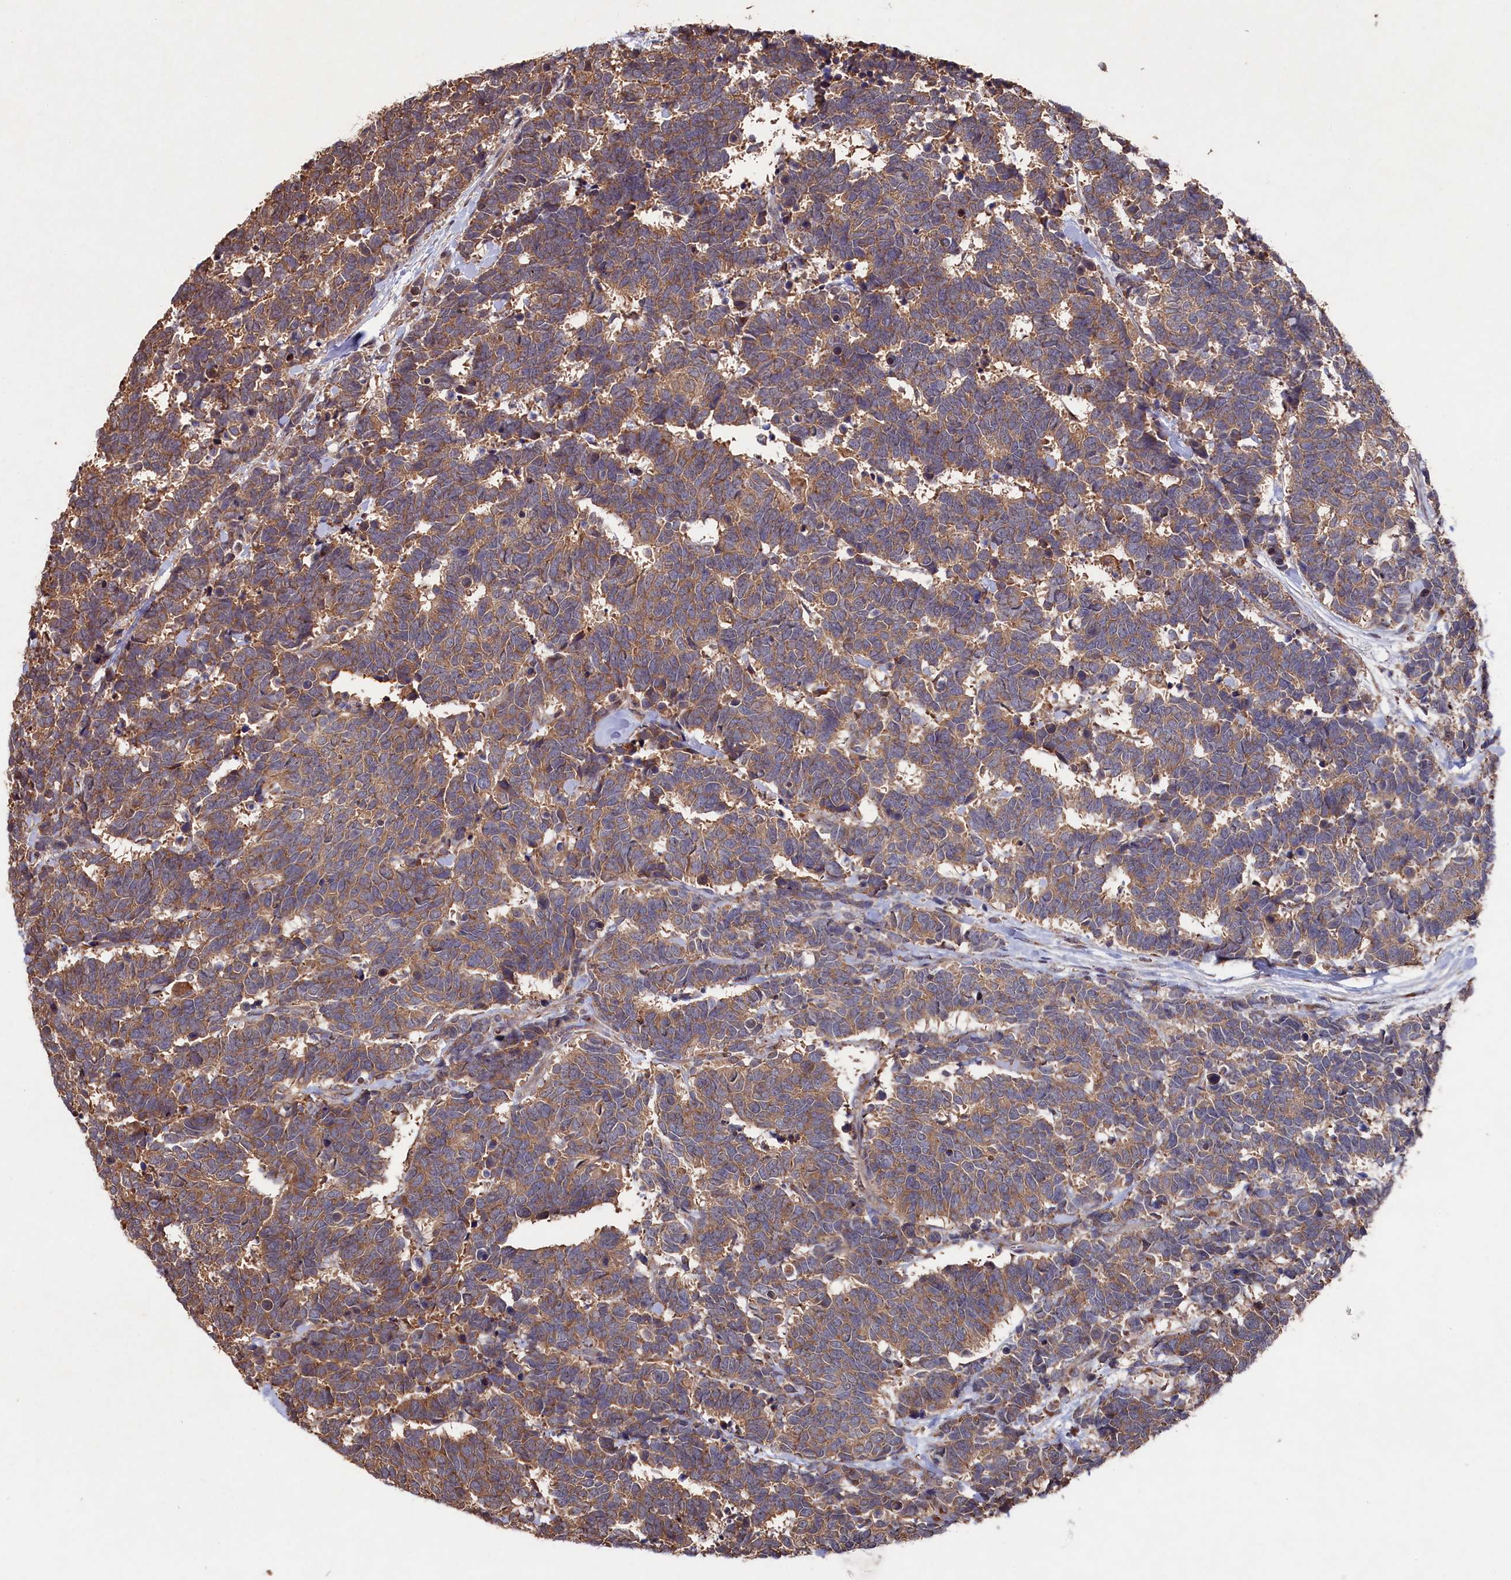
{"staining": {"intensity": "moderate", "quantity": ">75%", "location": "cytoplasmic/membranous"}, "tissue": "carcinoid", "cell_type": "Tumor cells", "image_type": "cancer", "snomed": [{"axis": "morphology", "description": "Carcinoma, NOS"}, {"axis": "morphology", "description": "Carcinoid, malignant, NOS"}, {"axis": "topography", "description": "Urinary bladder"}], "caption": "The image demonstrates immunohistochemical staining of carcinoid (malignant). There is moderate cytoplasmic/membranous staining is present in about >75% of tumor cells.", "gene": "NAA60", "patient": {"sex": "male", "age": 57}}